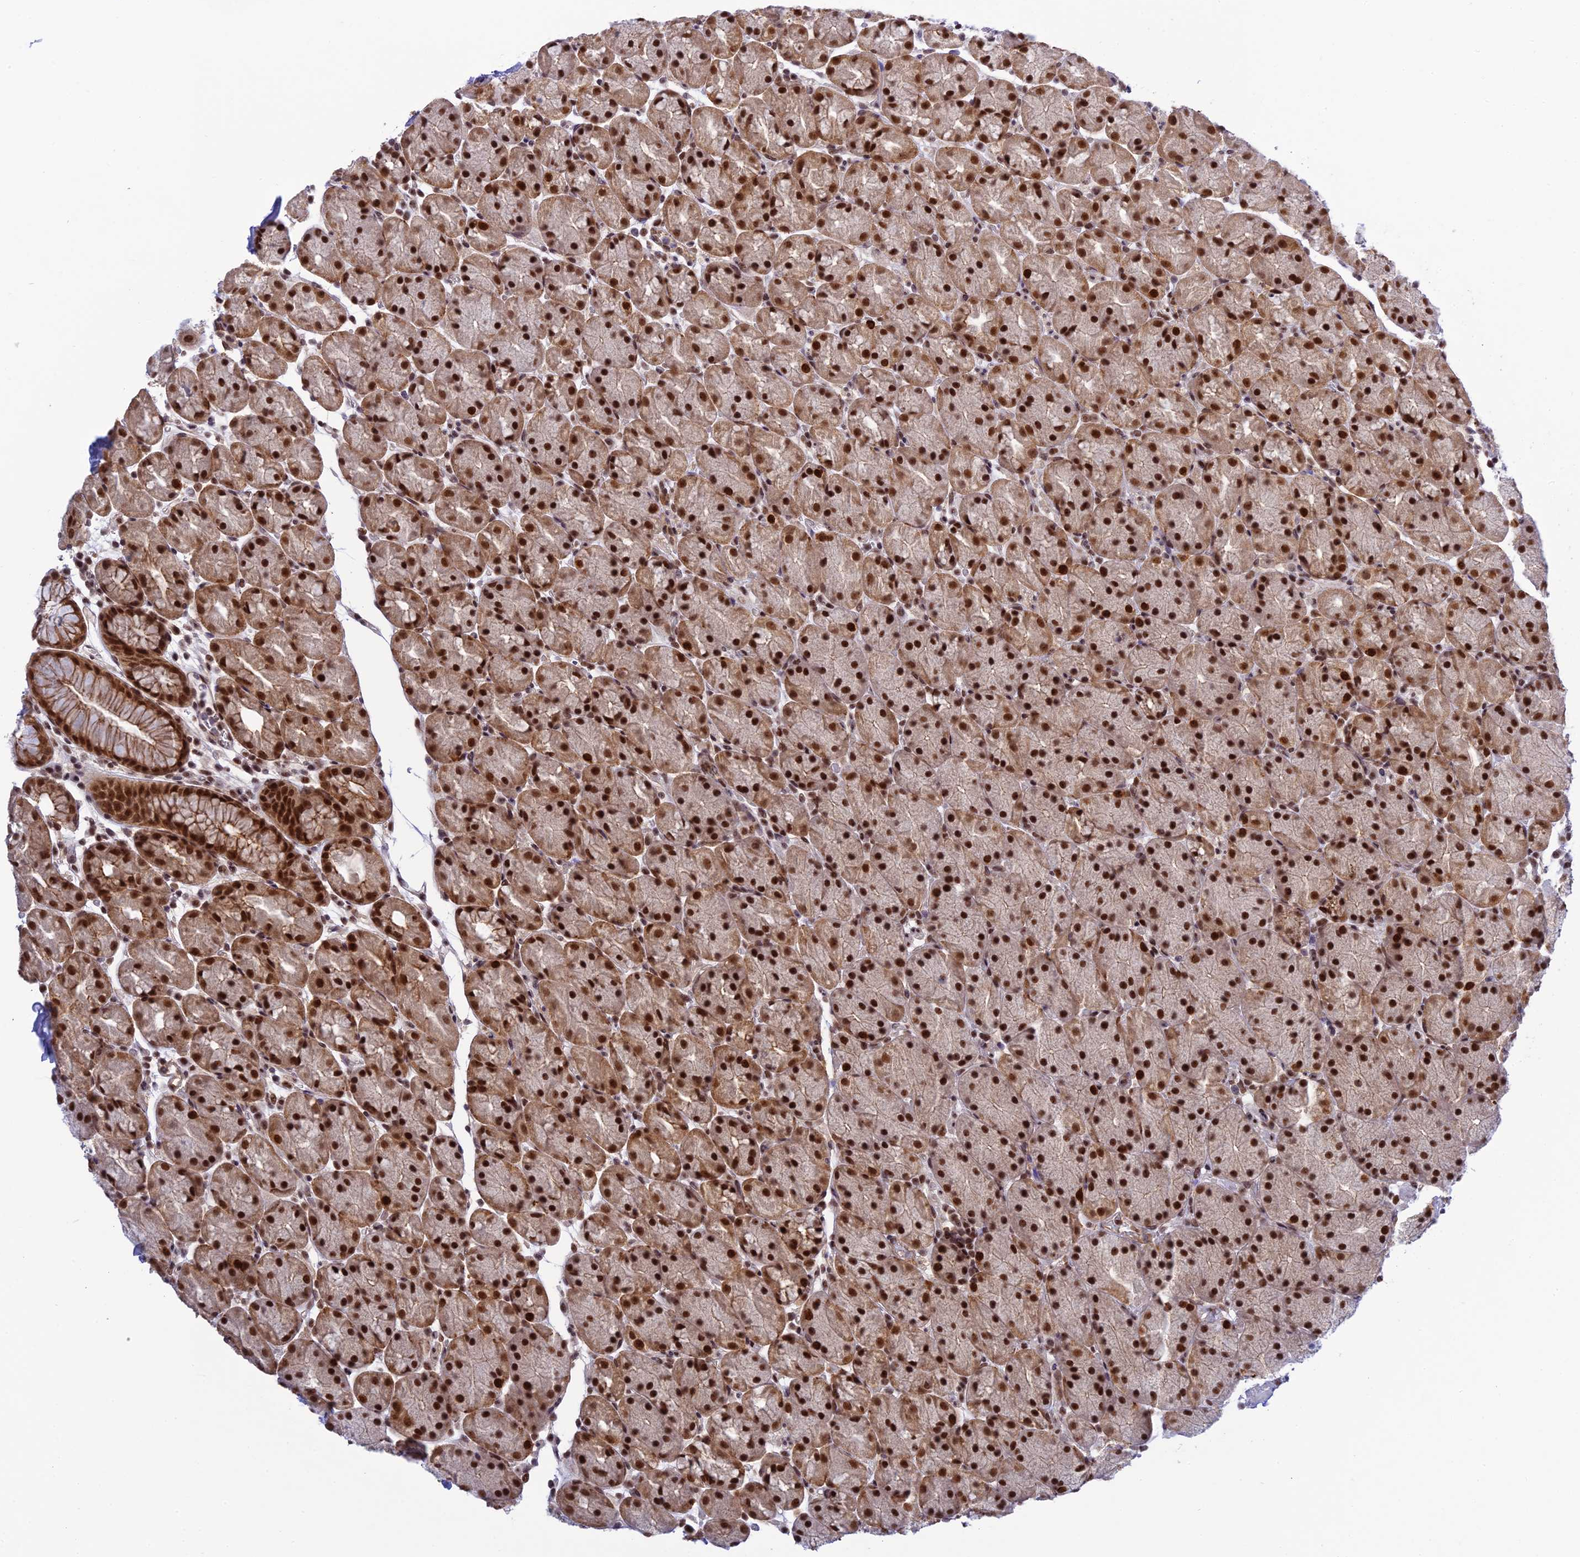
{"staining": {"intensity": "strong", "quantity": ">75%", "location": "cytoplasmic/membranous,nuclear"}, "tissue": "stomach", "cell_type": "Glandular cells", "image_type": "normal", "snomed": [{"axis": "morphology", "description": "Normal tissue, NOS"}, {"axis": "topography", "description": "Stomach, upper"}, {"axis": "topography", "description": "Stomach, lower"}], "caption": "Glandular cells show strong cytoplasmic/membranous,nuclear staining in about >75% of cells in normal stomach.", "gene": "TCEA1", "patient": {"sex": "male", "age": 67}}